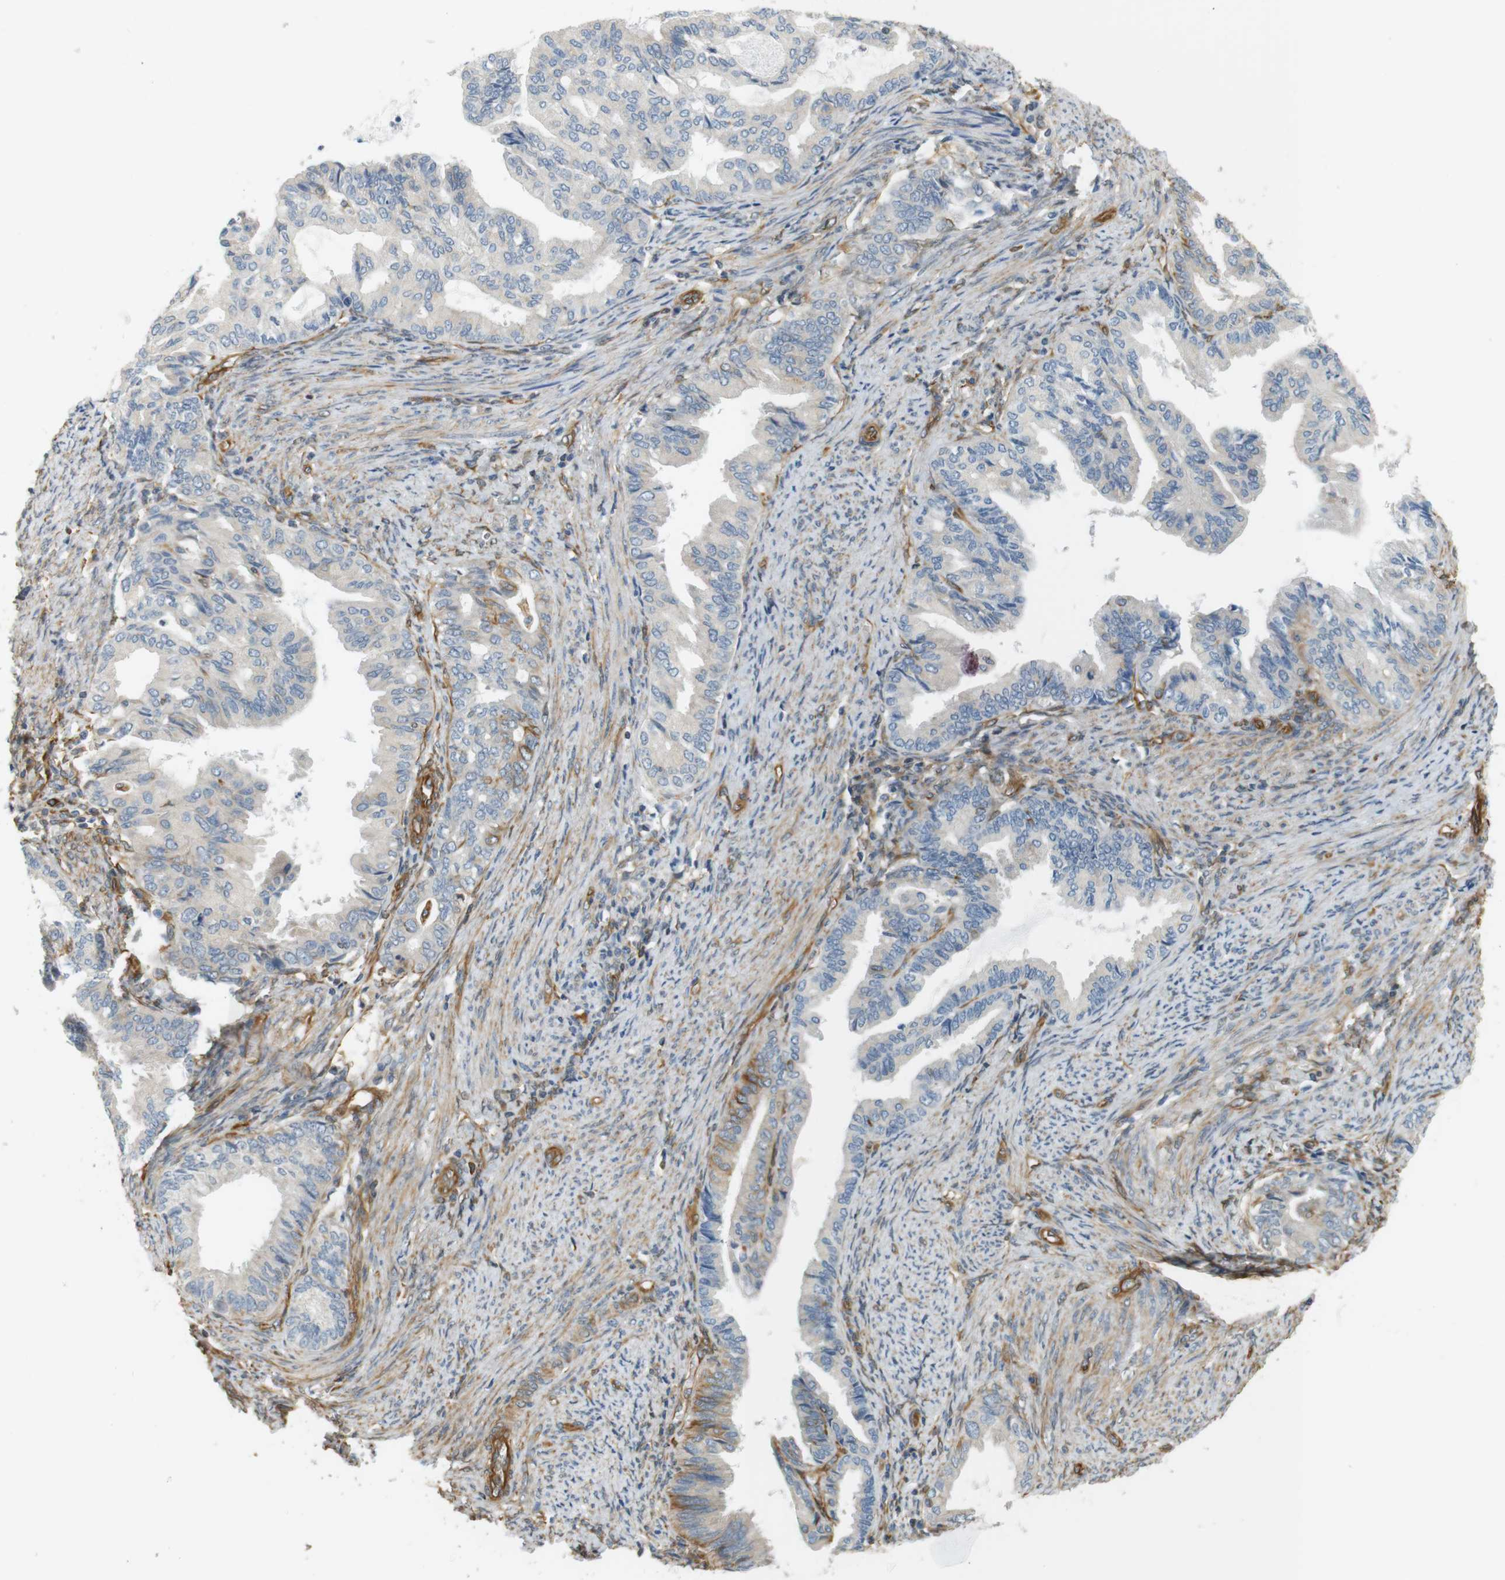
{"staining": {"intensity": "negative", "quantity": "none", "location": "none"}, "tissue": "endometrial cancer", "cell_type": "Tumor cells", "image_type": "cancer", "snomed": [{"axis": "morphology", "description": "Adenocarcinoma, NOS"}, {"axis": "topography", "description": "Endometrium"}], "caption": "Immunohistochemical staining of human adenocarcinoma (endometrial) shows no significant expression in tumor cells. Nuclei are stained in blue.", "gene": "CYTH3", "patient": {"sex": "female", "age": 86}}